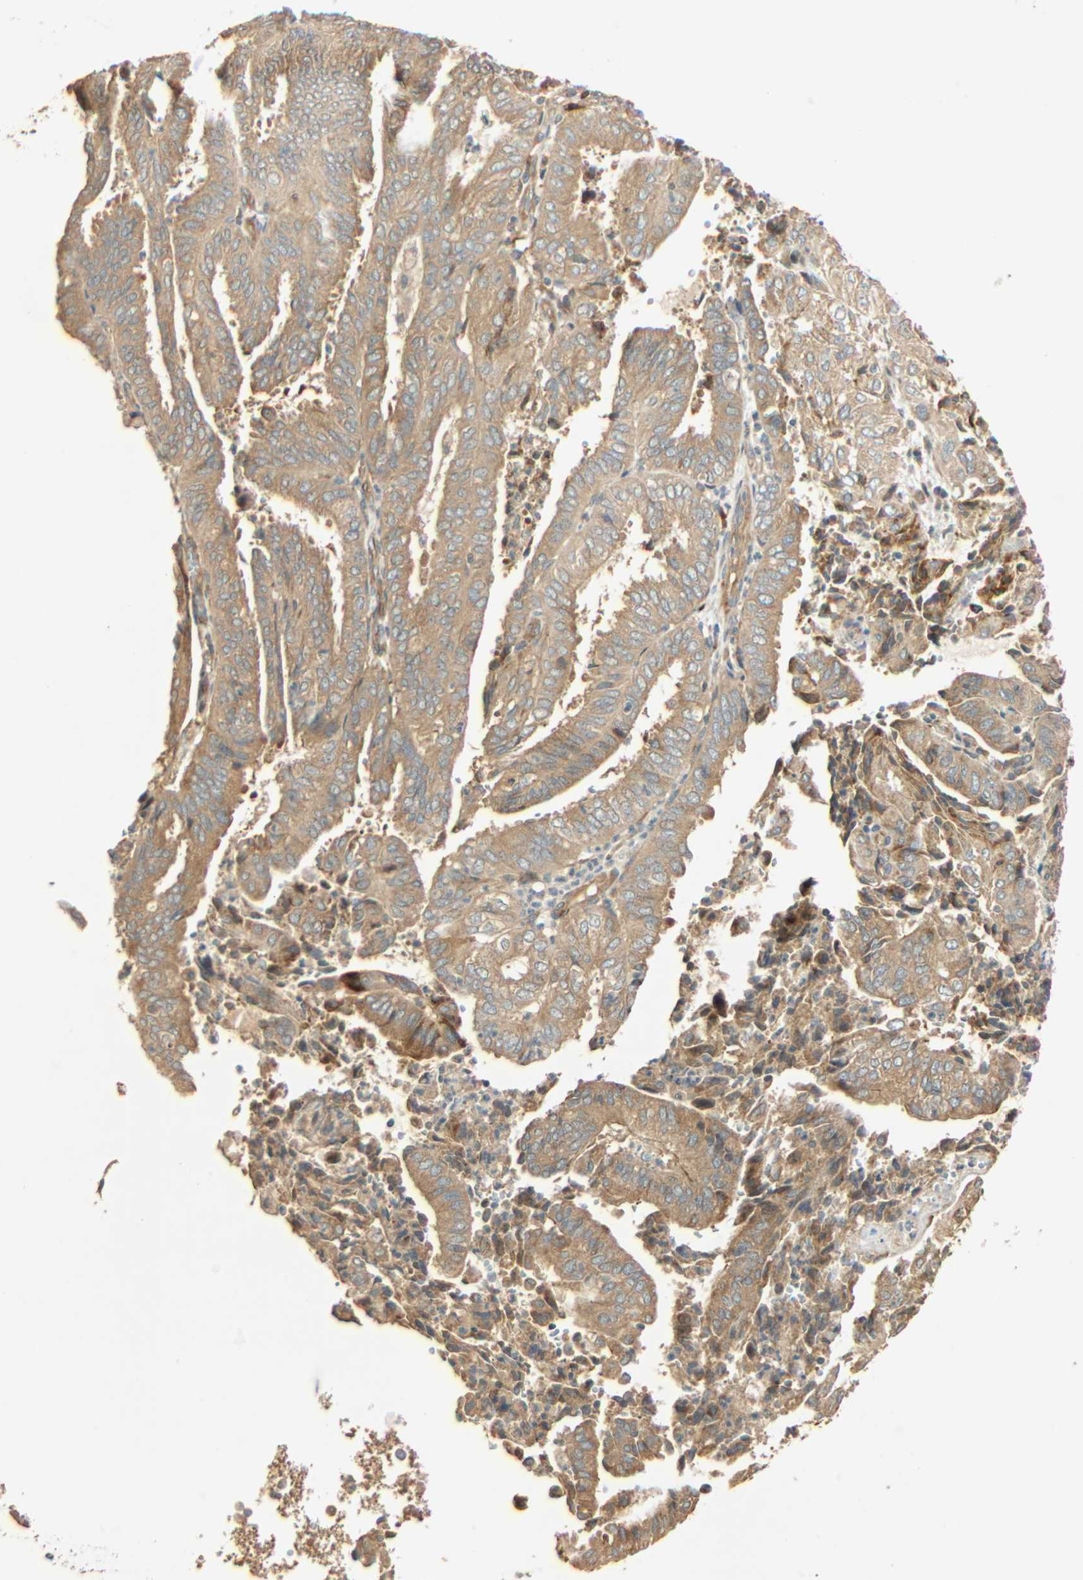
{"staining": {"intensity": "weak", "quantity": ">75%", "location": "cytoplasmic/membranous"}, "tissue": "endometrial cancer", "cell_type": "Tumor cells", "image_type": "cancer", "snomed": [{"axis": "morphology", "description": "Adenocarcinoma, NOS"}, {"axis": "topography", "description": "Uterus"}], "caption": "About >75% of tumor cells in adenocarcinoma (endometrial) exhibit weak cytoplasmic/membranous protein staining as visualized by brown immunohistochemical staining.", "gene": "GALK1", "patient": {"sex": "female", "age": 60}}